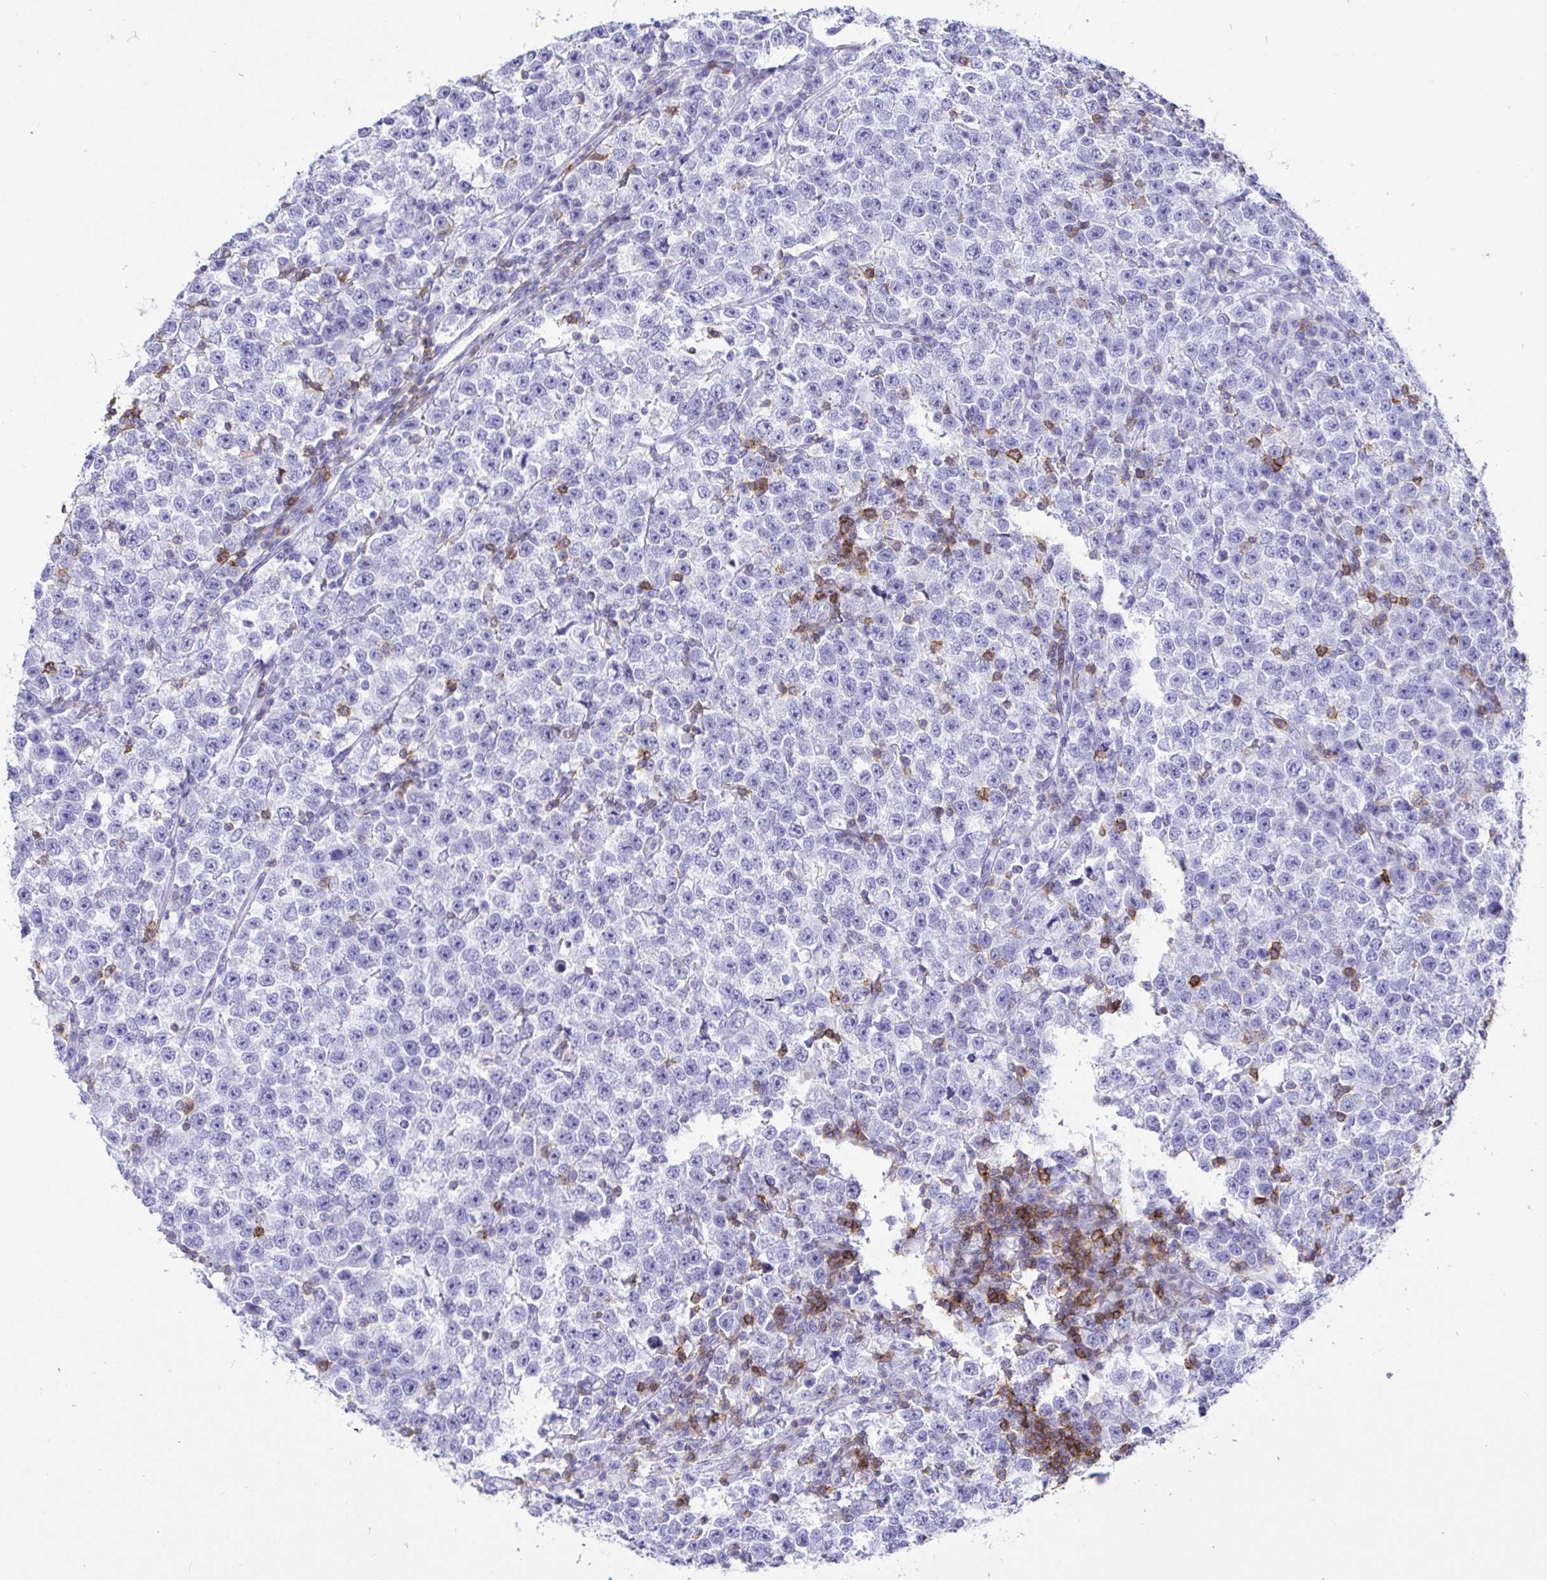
{"staining": {"intensity": "negative", "quantity": "none", "location": "none"}, "tissue": "testis cancer", "cell_type": "Tumor cells", "image_type": "cancer", "snomed": [{"axis": "morphology", "description": "Seminoma, NOS"}, {"axis": "topography", "description": "Testis"}], "caption": "This micrograph is of testis cancer (seminoma) stained with immunohistochemistry (IHC) to label a protein in brown with the nuclei are counter-stained blue. There is no expression in tumor cells.", "gene": "CD5", "patient": {"sex": "male", "age": 43}}